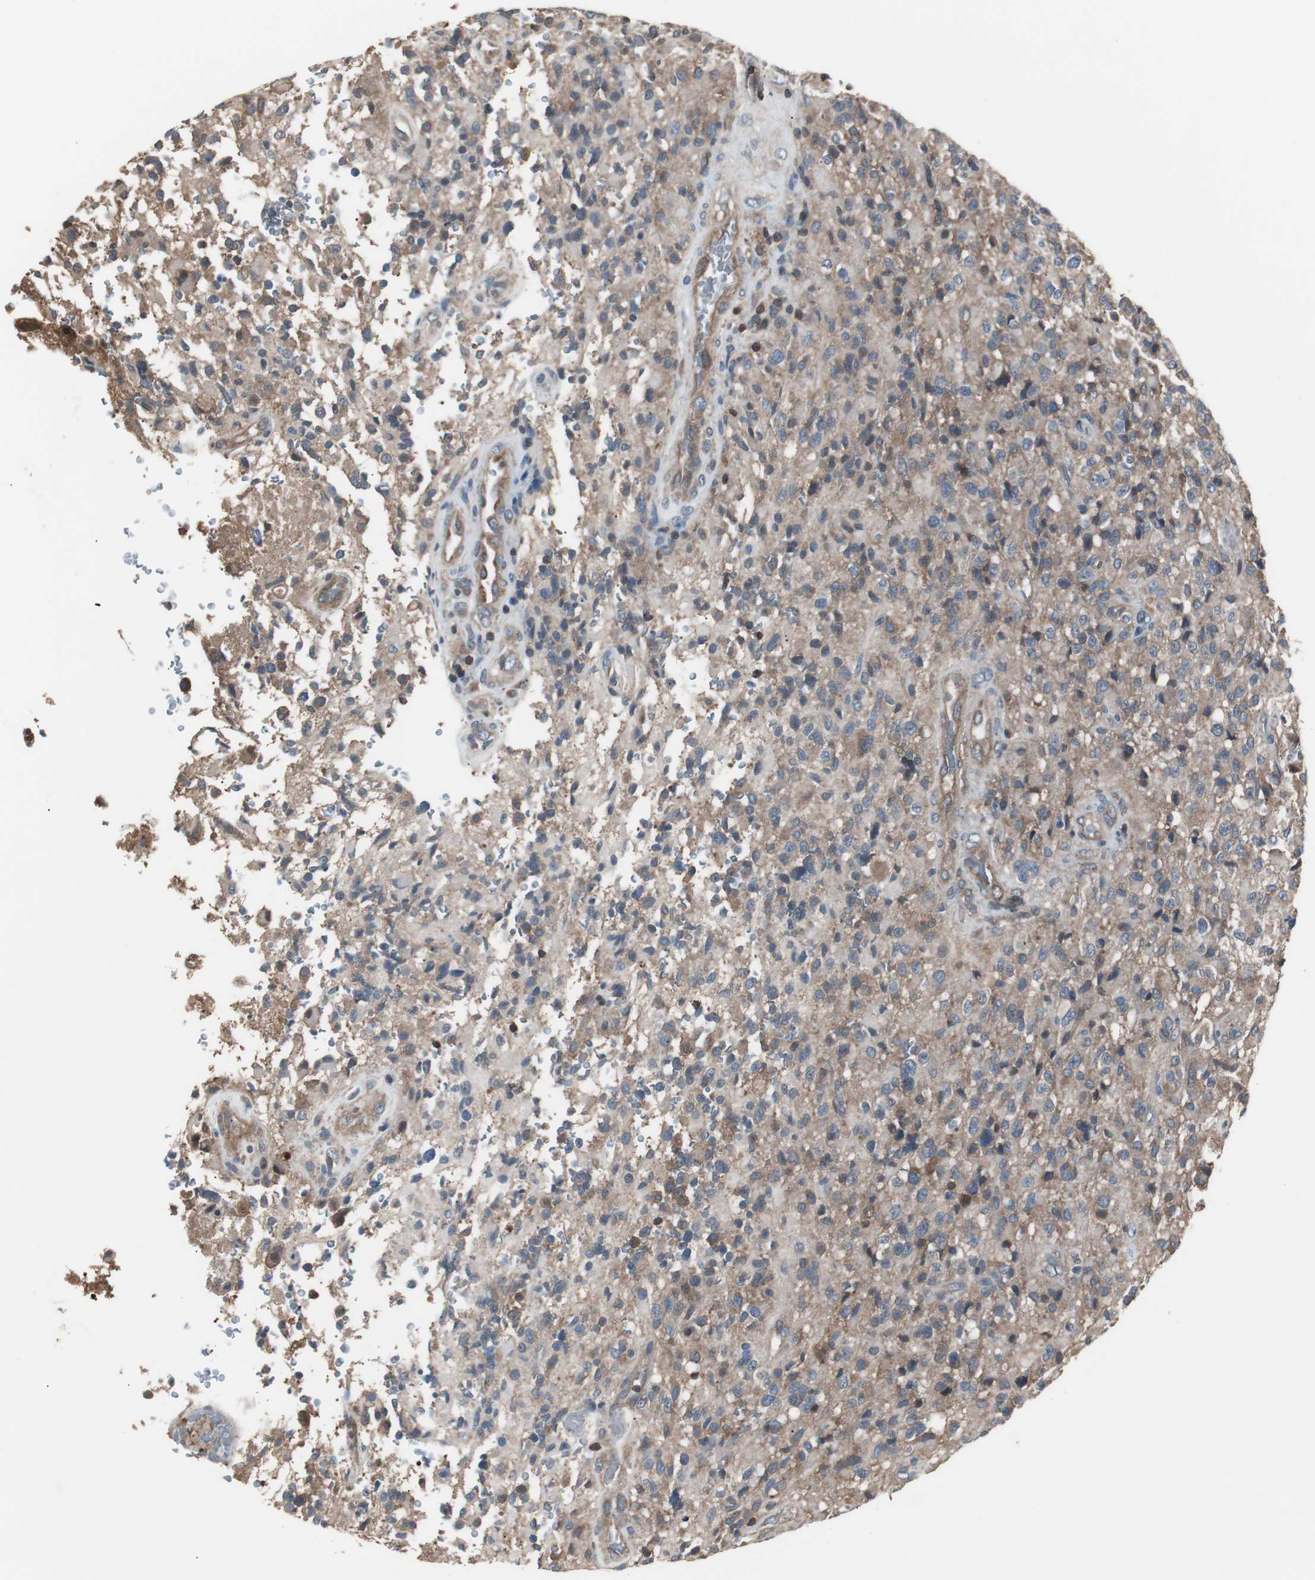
{"staining": {"intensity": "moderate", "quantity": "25%-75%", "location": "cytoplasmic/membranous"}, "tissue": "glioma", "cell_type": "Tumor cells", "image_type": "cancer", "snomed": [{"axis": "morphology", "description": "Glioma, malignant, High grade"}, {"axis": "topography", "description": "Brain"}], "caption": "Immunohistochemical staining of human malignant glioma (high-grade) demonstrates medium levels of moderate cytoplasmic/membranous expression in approximately 25%-75% of tumor cells.", "gene": "CAPNS1", "patient": {"sex": "male", "age": 71}}